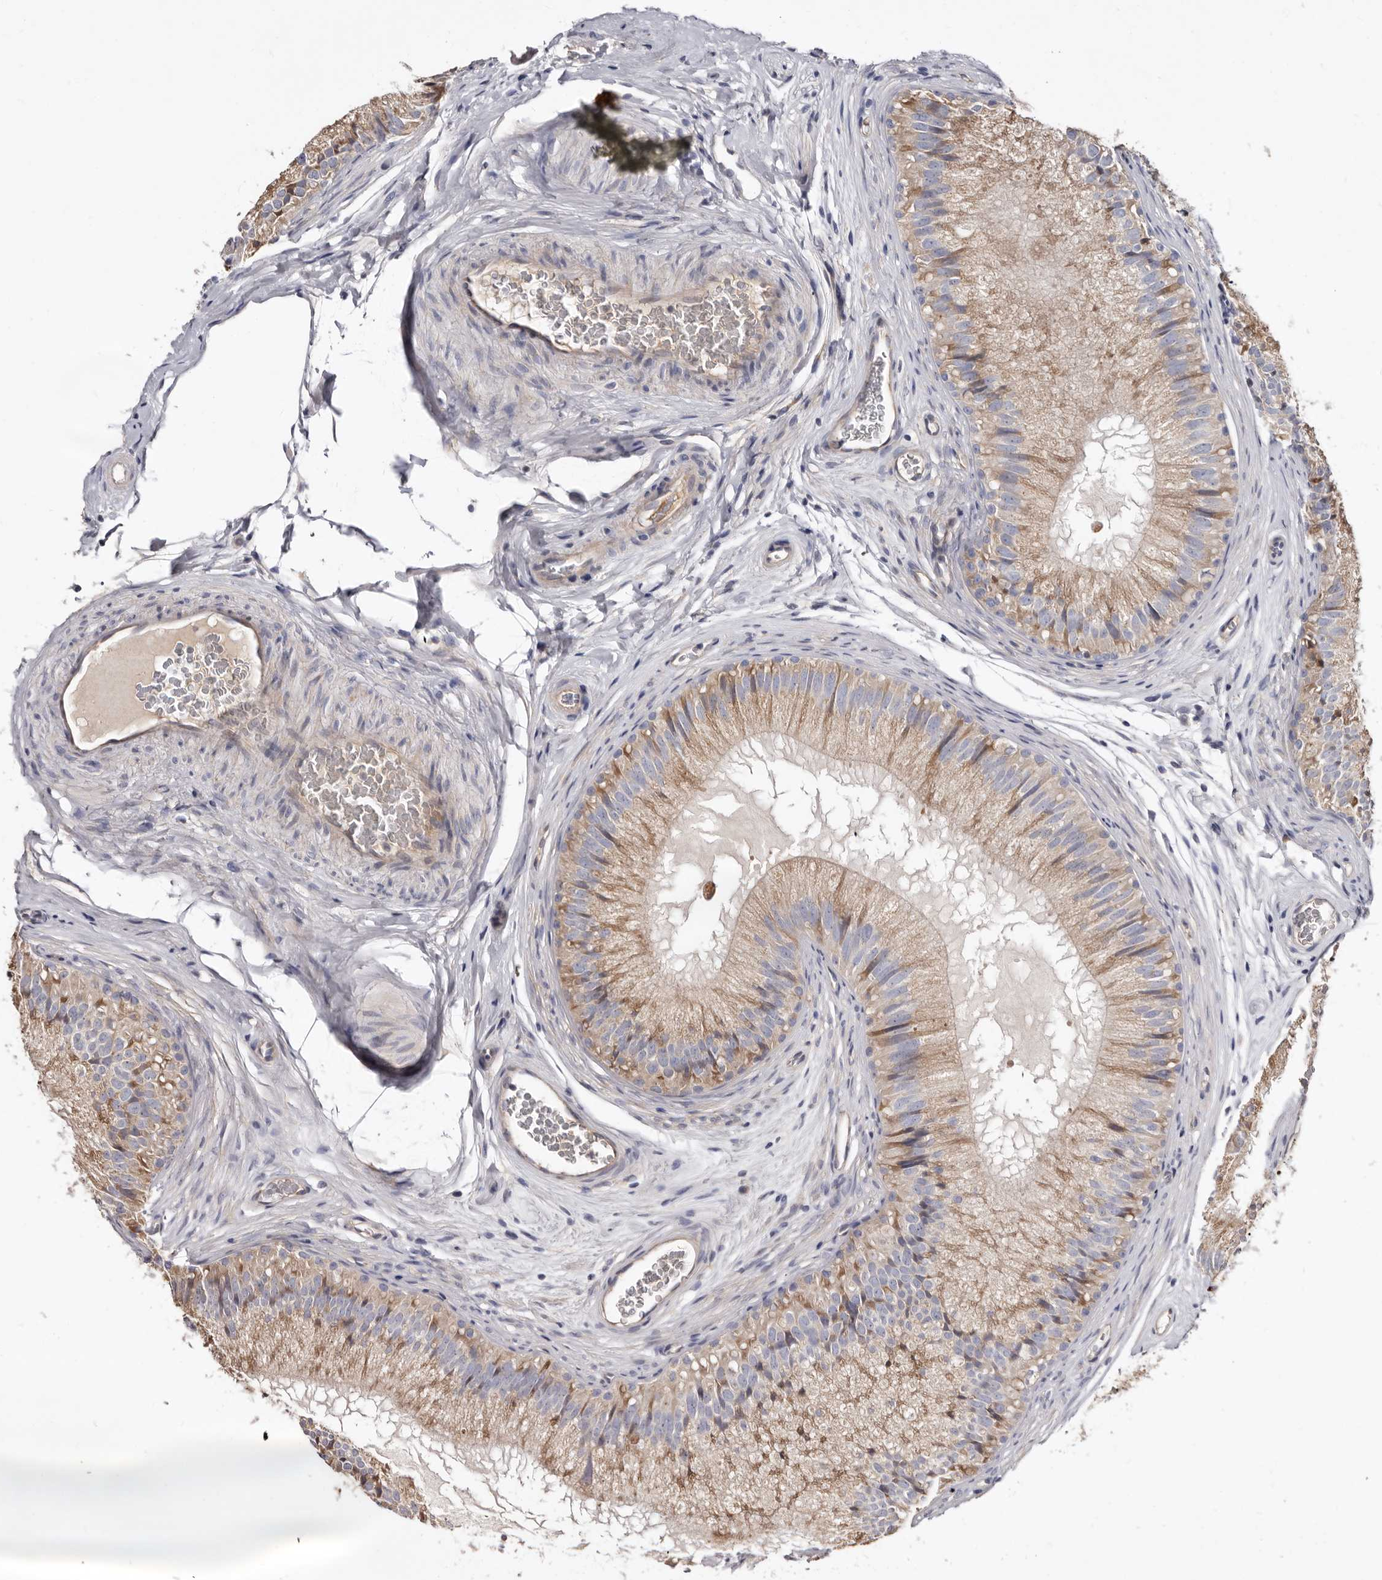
{"staining": {"intensity": "moderate", "quantity": ">75%", "location": "cytoplasmic/membranous"}, "tissue": "epididymis", "cell_type": "Glandular cells", "image_type": "normal", "snomed": [{"axis": "morphology", "description": "Normal tissue, NOS"}, {"axis": "topography", "description": "Epididymis"}], "caption": "IHC staining of unremarkable epididymis, which shows medium levels of moderate cytoplasmic/membranous staining in about >75% of glandular cells indicating moderate cytoplasmic/membranous protein staining. The staining was performed using DAB (brown) for protein detection and nuclei were counterstained in hematoxylin (blue).", "gene": "ASIC5", "patient": {"sex": "male", "age": 29}}